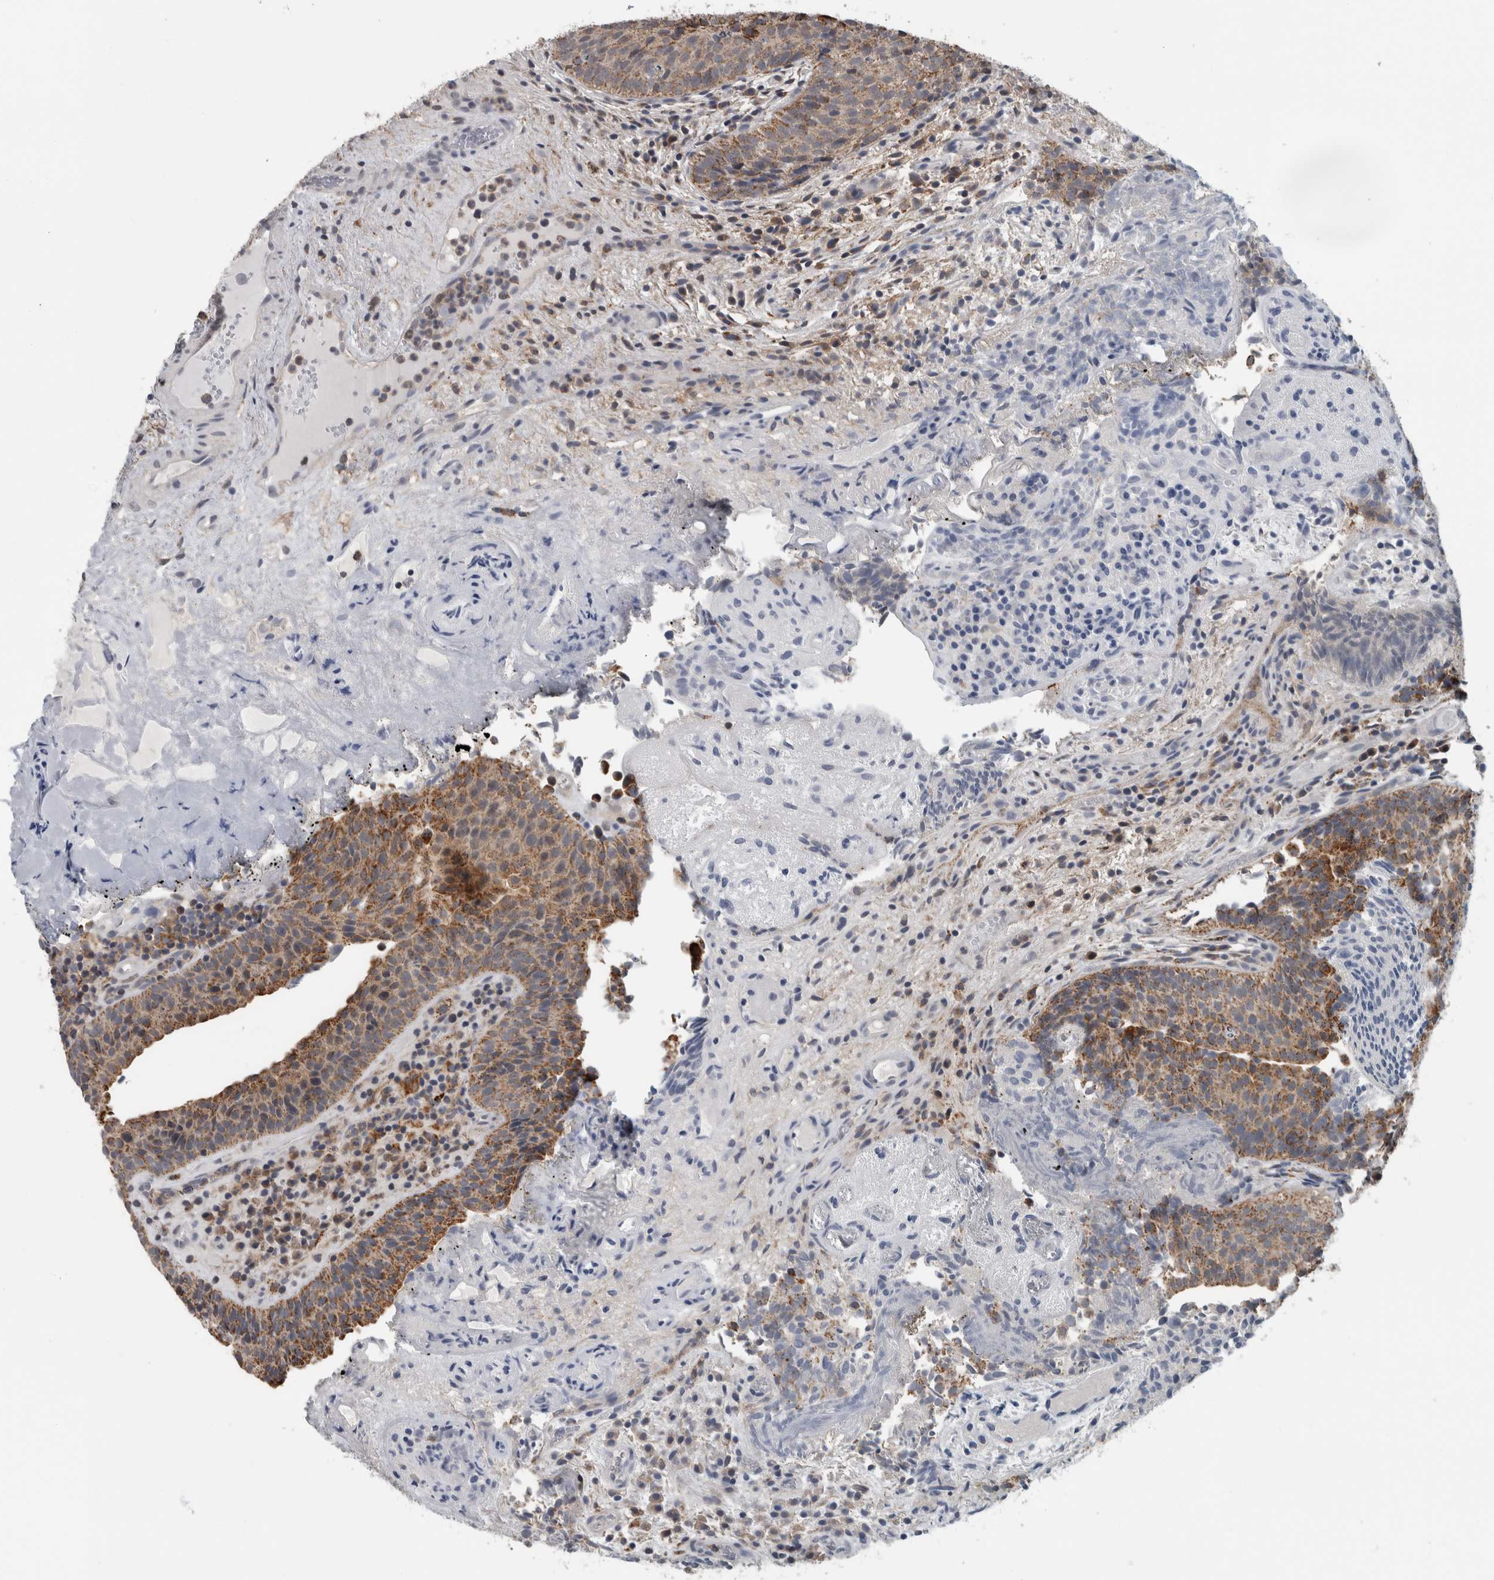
{"staining": {"intensity": "moderate", "quantity": ">75%", "location": "cytoplasmic/membranous"}, "tissue": "urothelial cancer", "cell_type": "Tumor cells", "image_type": "cancer", "snomed": [{"axis": "morphology", "description": "Urothelial carcinoma, Low grade"}, {"axis": "topography", "description": "Urinary bladder"}], "caption": "Protein staining of urothelial cancer tissue exhibits moderate cytoplasmic/membranous staining in approximately >75% of tumor cells.", "gene": "ACSF2", "patient": {"sex": "male", "age": 86}}